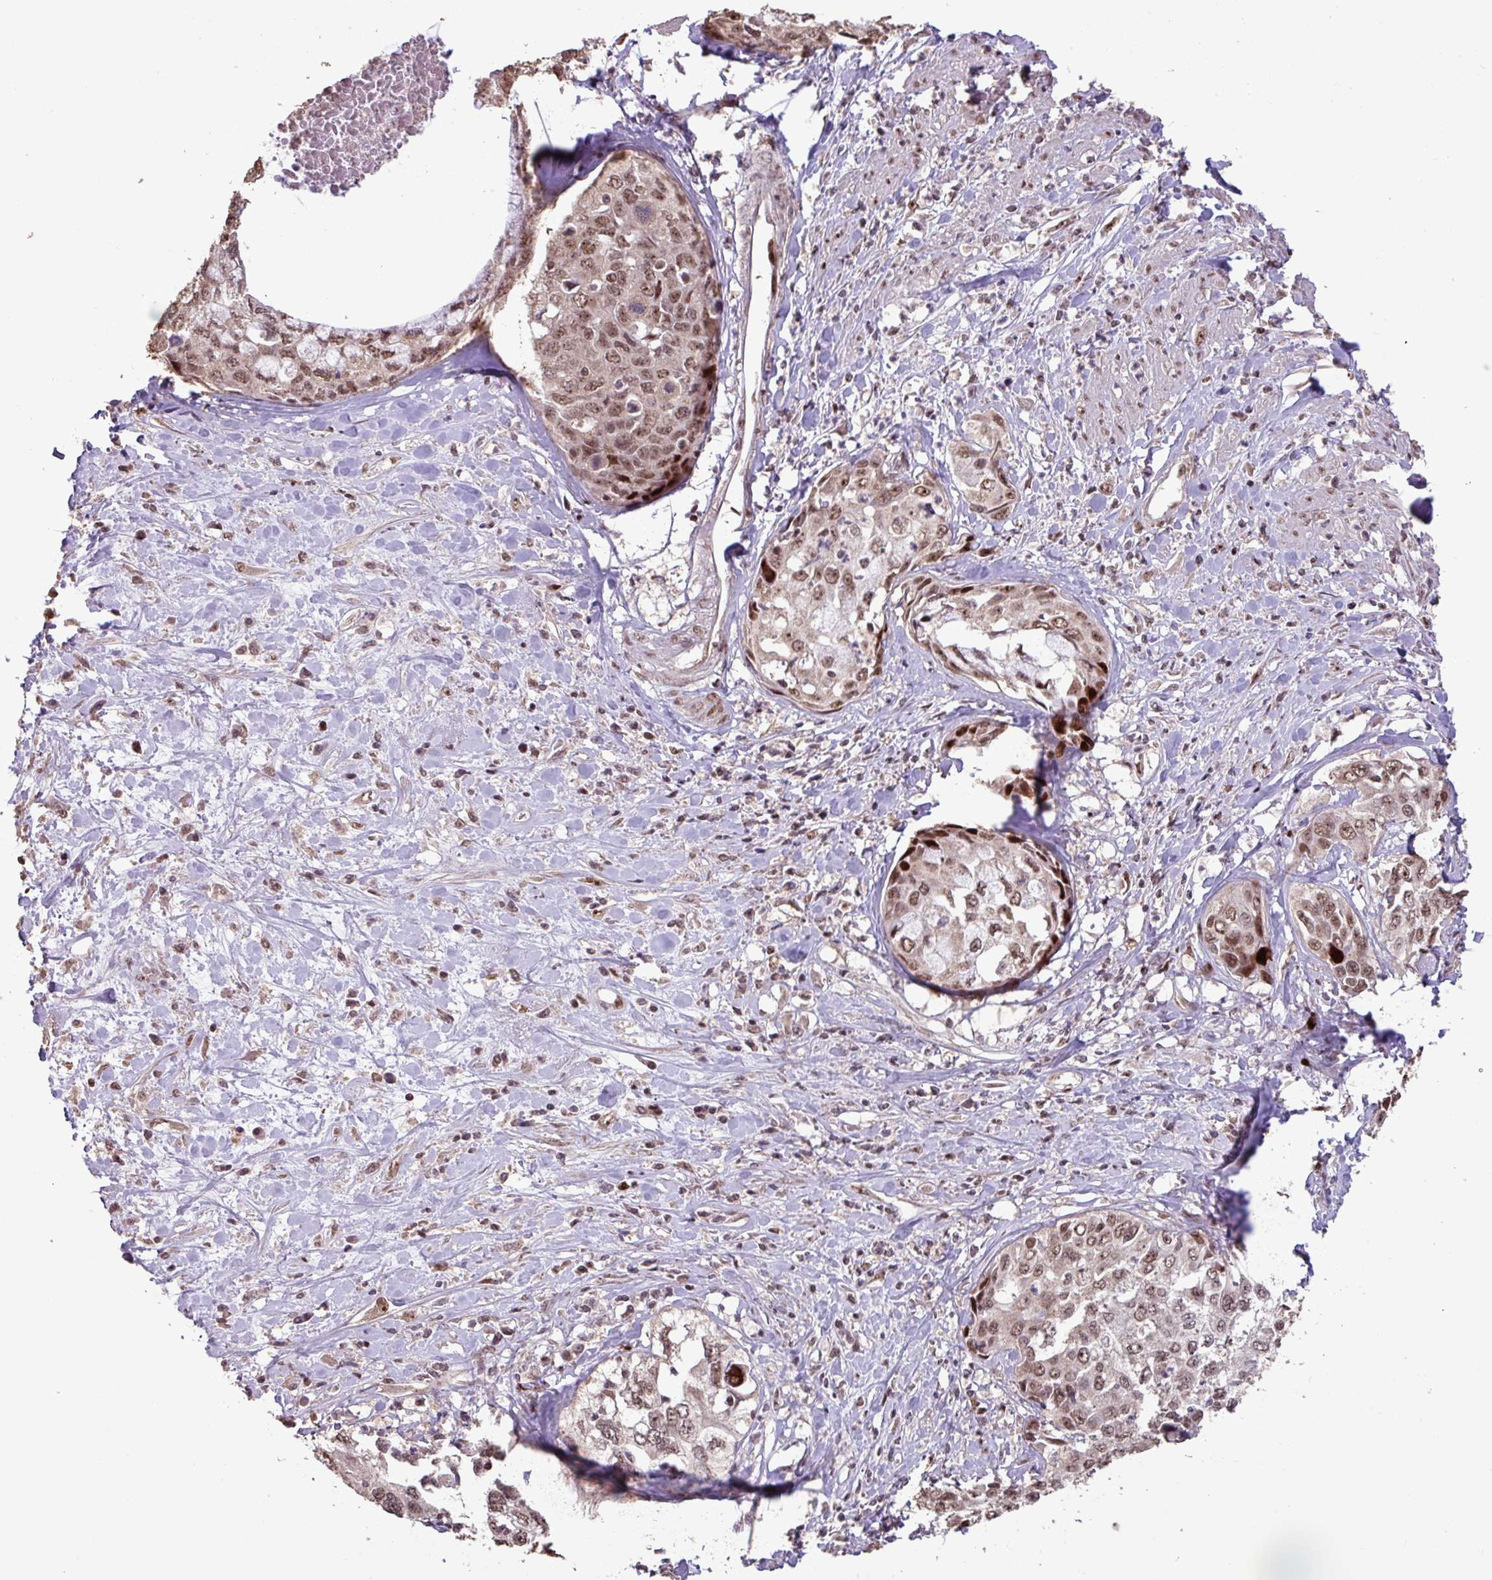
{"staining": {"intensity": "moderate", "quantity": "25%-75%", "location": "nuclear"}, "tissue": "cervical cancer", "cell_type": "Tumor cells", "image_type": "cancer", "snomed": [{"axis": "morphology", "description": "Squamous cell carcinoma, NOS"}, {"axis": "topography", "description": "Cervix"}], "caption": "Squamous cell carcinoma (cervical) stained with DAB (3,3'-diaminobenzidine) IHC demonstrates medium levels of moderate nuclear expression in approximately 25%-75% of tumor cells.", "gene": "ZNF709", "patient": {"sex": "female", "age": 31}}